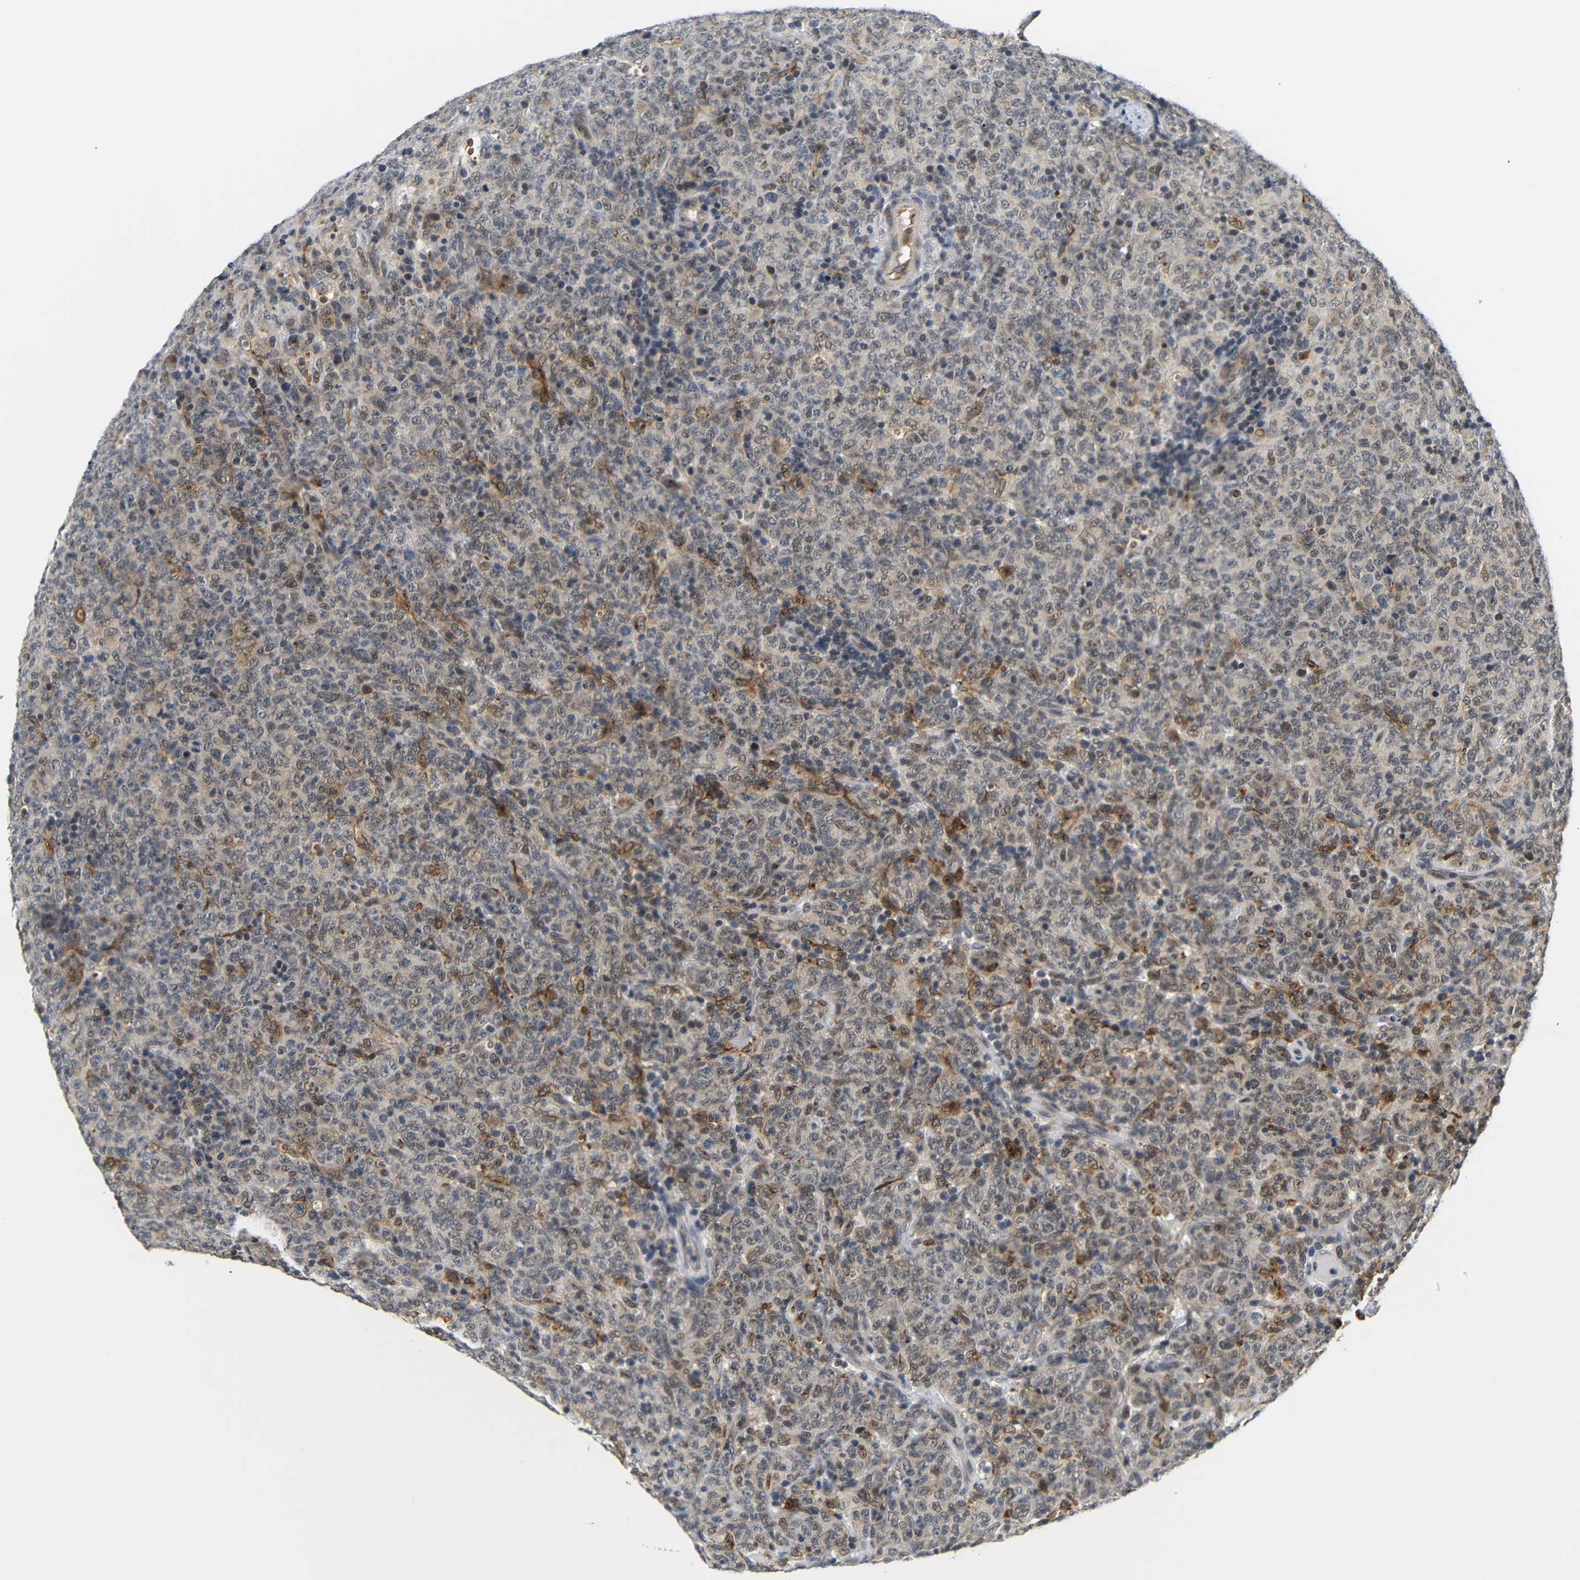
{"staining": {"intensity": "weak", "quantity": ">75%", "location": "cytoplasmic/membranous,nuclear"}, "tissue": "lymphoma", "cell_type": "Tumor cells", "image_type": "cancer", "snomed": [{"axis": "morphology", "description": "Malignant lymphoma, non-Hodgkin's type, High grade"}, {"axis": "topography", "description": "Tonsil"}], "caption": "This is a photomicrograph of immunohistochemistry (IHC) staining of high-grade malignant lymphoma, non-Hodgkin's type, which shows weak positivity in the cytoplasmic/membranous and nuclear of tumor cells.", "gene": "GJA5", "patient": {"sex": "female", "age": 36}}